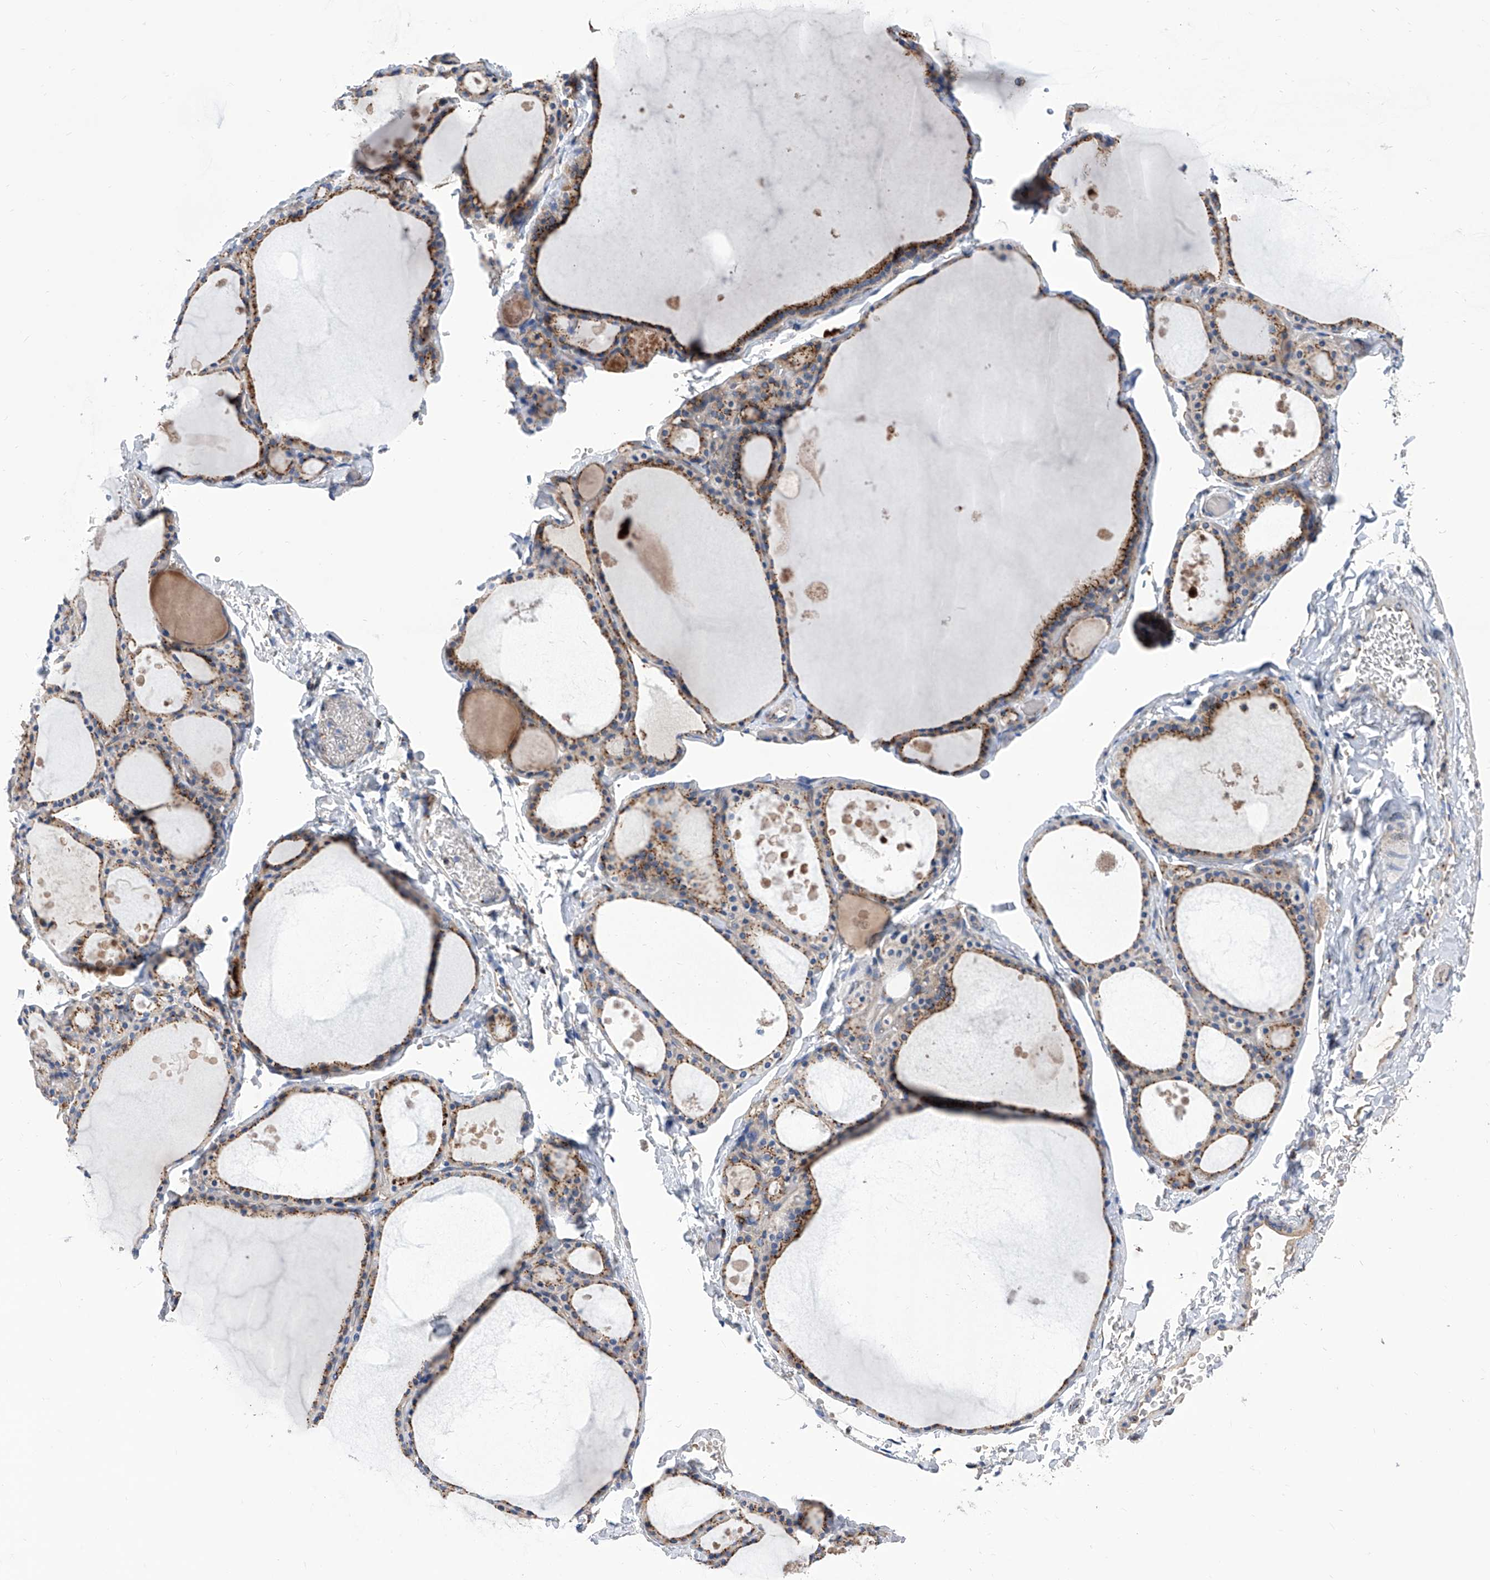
{"staining": {"intensity": "moderate", "quantity": ">75%", "location": "cytoplasmic/membranous"}, "tissue": "thyroid gland", "cell_type": "Glandular cells", "image_type": "normal", "snomed": [{"axis": "morphology", "description": "Normal tissue, NOS"}, {"axis": "topography", "description": "Thyroid gland"}], "caption": "The micrograph demonstrates immunohistochemical staining of normal thyroid gland. There is moderate cytoplasmic/membranous positivity is identified in approximately >75% of glandular cells.", "gene": "TJAP1", "patient": {"sex": "male", "age": 56}}